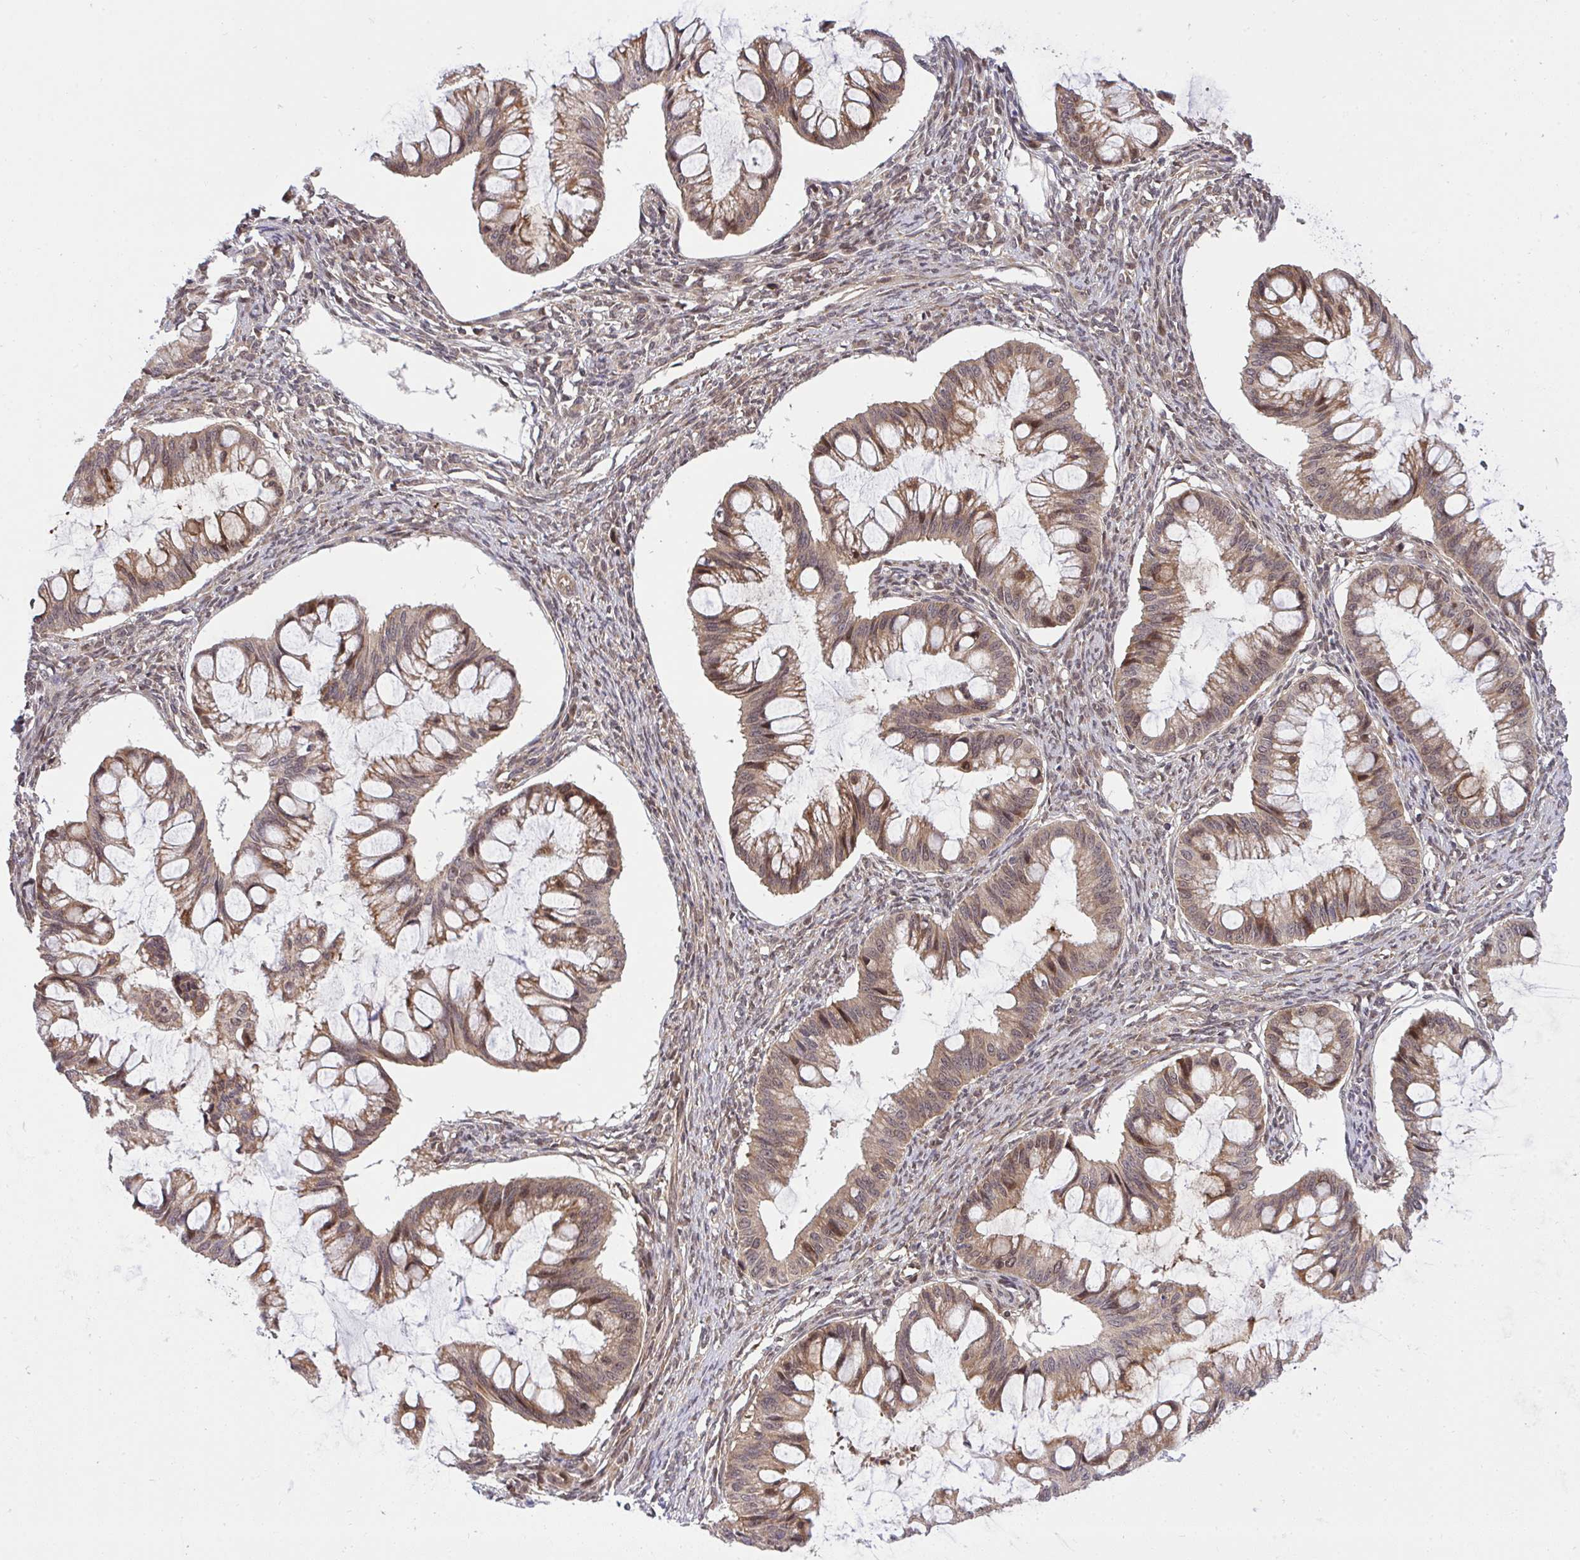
{"staining": {"intensity": "moderate", "quantity": ">75%", "location": "cytoplasmic/membranous"}, "tissue": "ovarian cancer", "cell_type": "Tumor cells", "image_type": "cancer", "snomed": [{"axis": "morphology", "description": "Cystadenocarcinoma, mucinous, NOS"}, {"axis": "topography", "description": "Ovary"}], "caption": "Ovarian cancer was stained to show a protein in brown. There is medium levels of moderate cytoplasmic/membranous expression in about >75% of tumor cells.", "gene": "ERI1", "patient": {"sex": "female", "age": 73}}